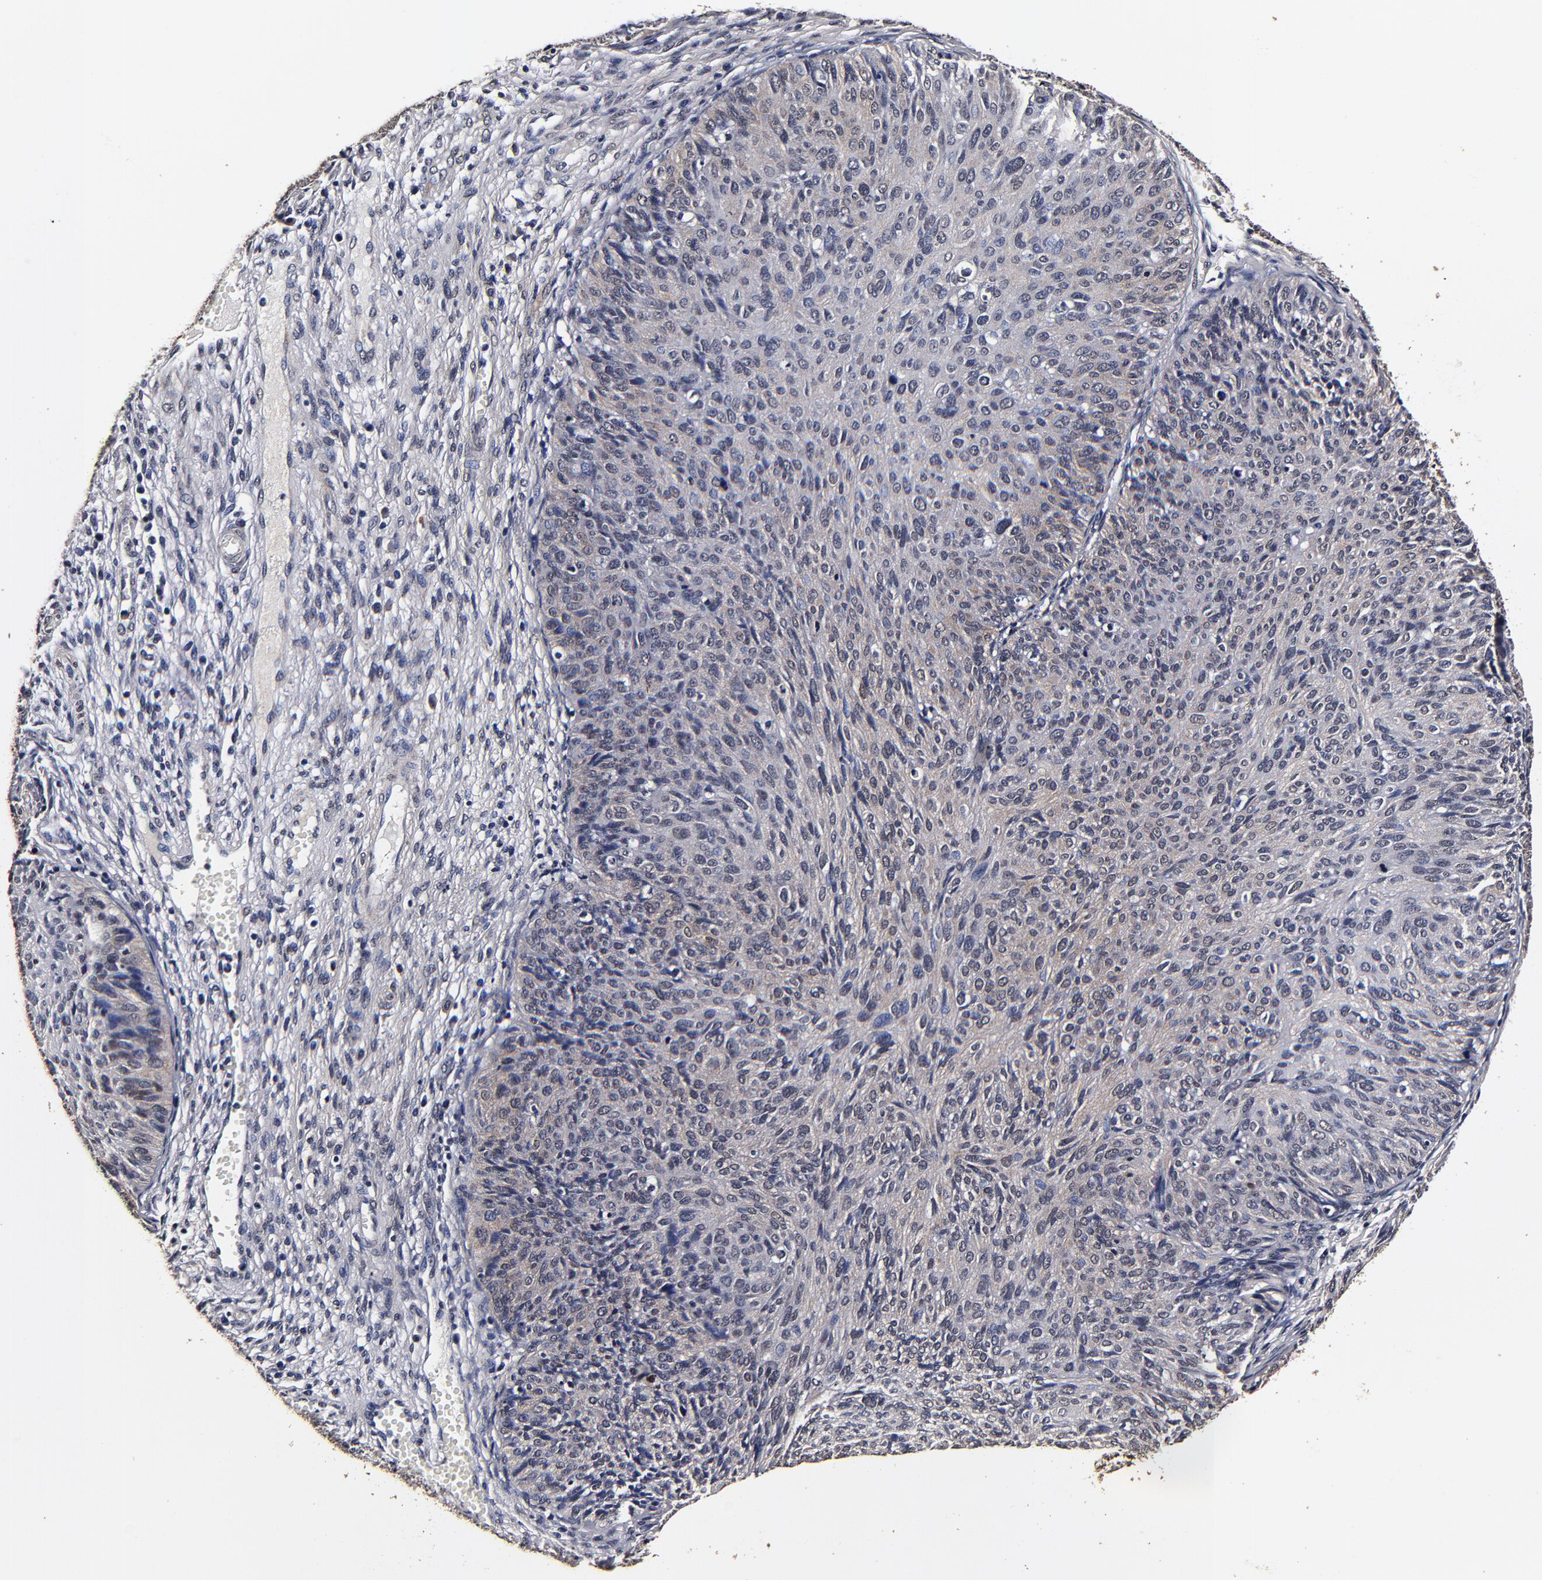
{"staining": {"intensity": "weak", "quantity": "<25%", "location": "cytoplasmic/membranous"}, "tissue": "cervical cancer", "cell_type": "Tumor cells", "image_type": "cancer", "snomed": [{"axis": "morphology", "description": "Squamous cell carcinoma, NOS"}, {"axis": "topography", "description": "Cervix"}], "caption": "Immunohistochemistry micrograph of human cervical squamous cell carcinoma stained for a protein (brown), which reveals no staining in tumor cells.", "gene": "MMP15", "patient": {"sex": "female", "age": 36}}